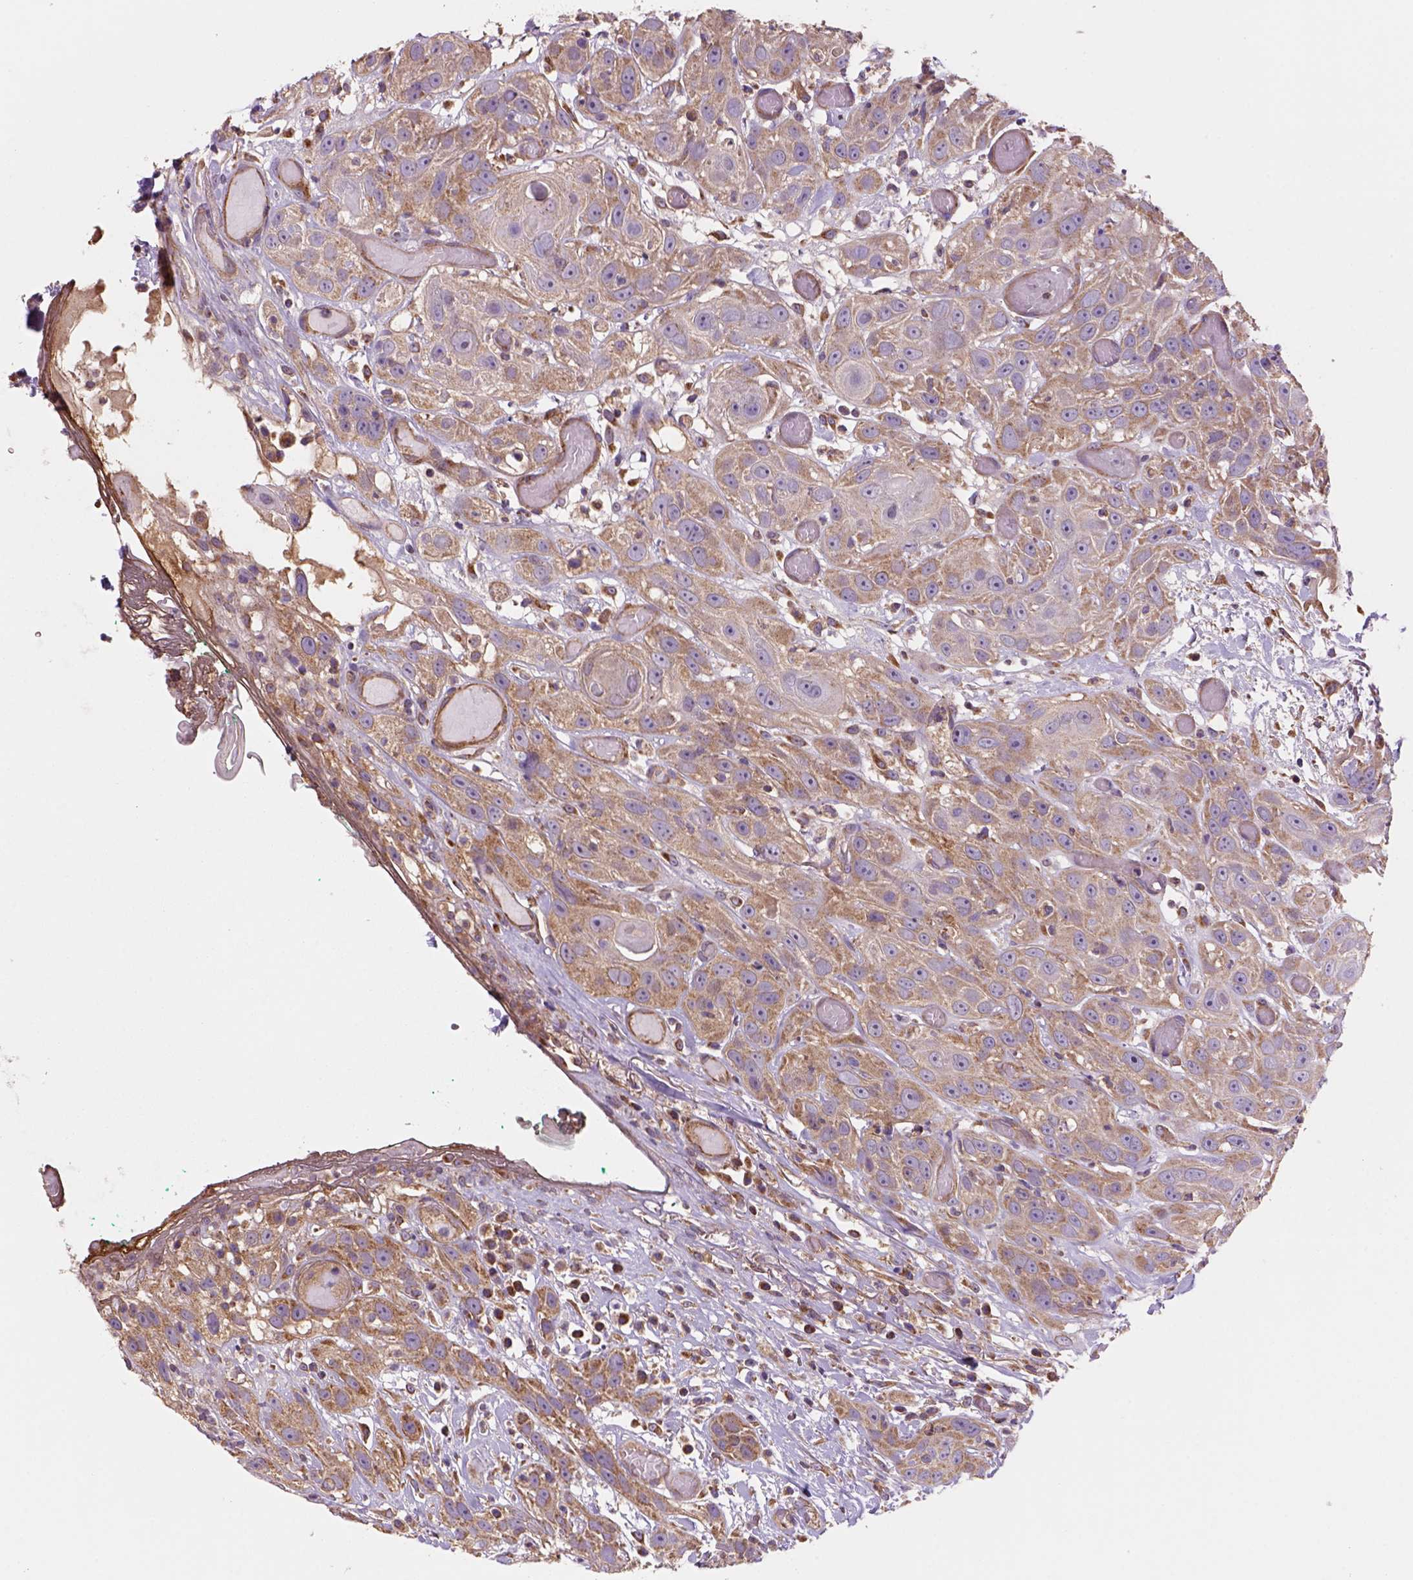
{"staining": {"intensity": "moderate", "quantity": "25%-75%", "location": "cytoplasmic/membranous"}, "tissue": "head and neck cancer", "cell_type": "Tumor cells", "image_type": "cancer", "snomed": [{"axis": "morphology", "description": "Normal tissue, NOS"}, {"axis": "morphology", "description": "Squamous cell carcinoma, NOS"}, {"axis": "topography", "description": "Oral tissue"}, {"axis": "topography", "description": "Salivary gland"}, {"axis": "topography", "description": "Head-Neck"}], "caption": "Immunohistochemical staining of head and neck squamous cell carcinoma exhibits medium levels of moderate cytoplasmic/membranous positivity in approximately 25%-75% of tumor cells. The protein is stained brown, and the nuclei are stained in blue (DAB IHC with brightfield microscopy, high magnification).", "gene": "WARS2", "patient": {"sex": "female", "age": 62}}